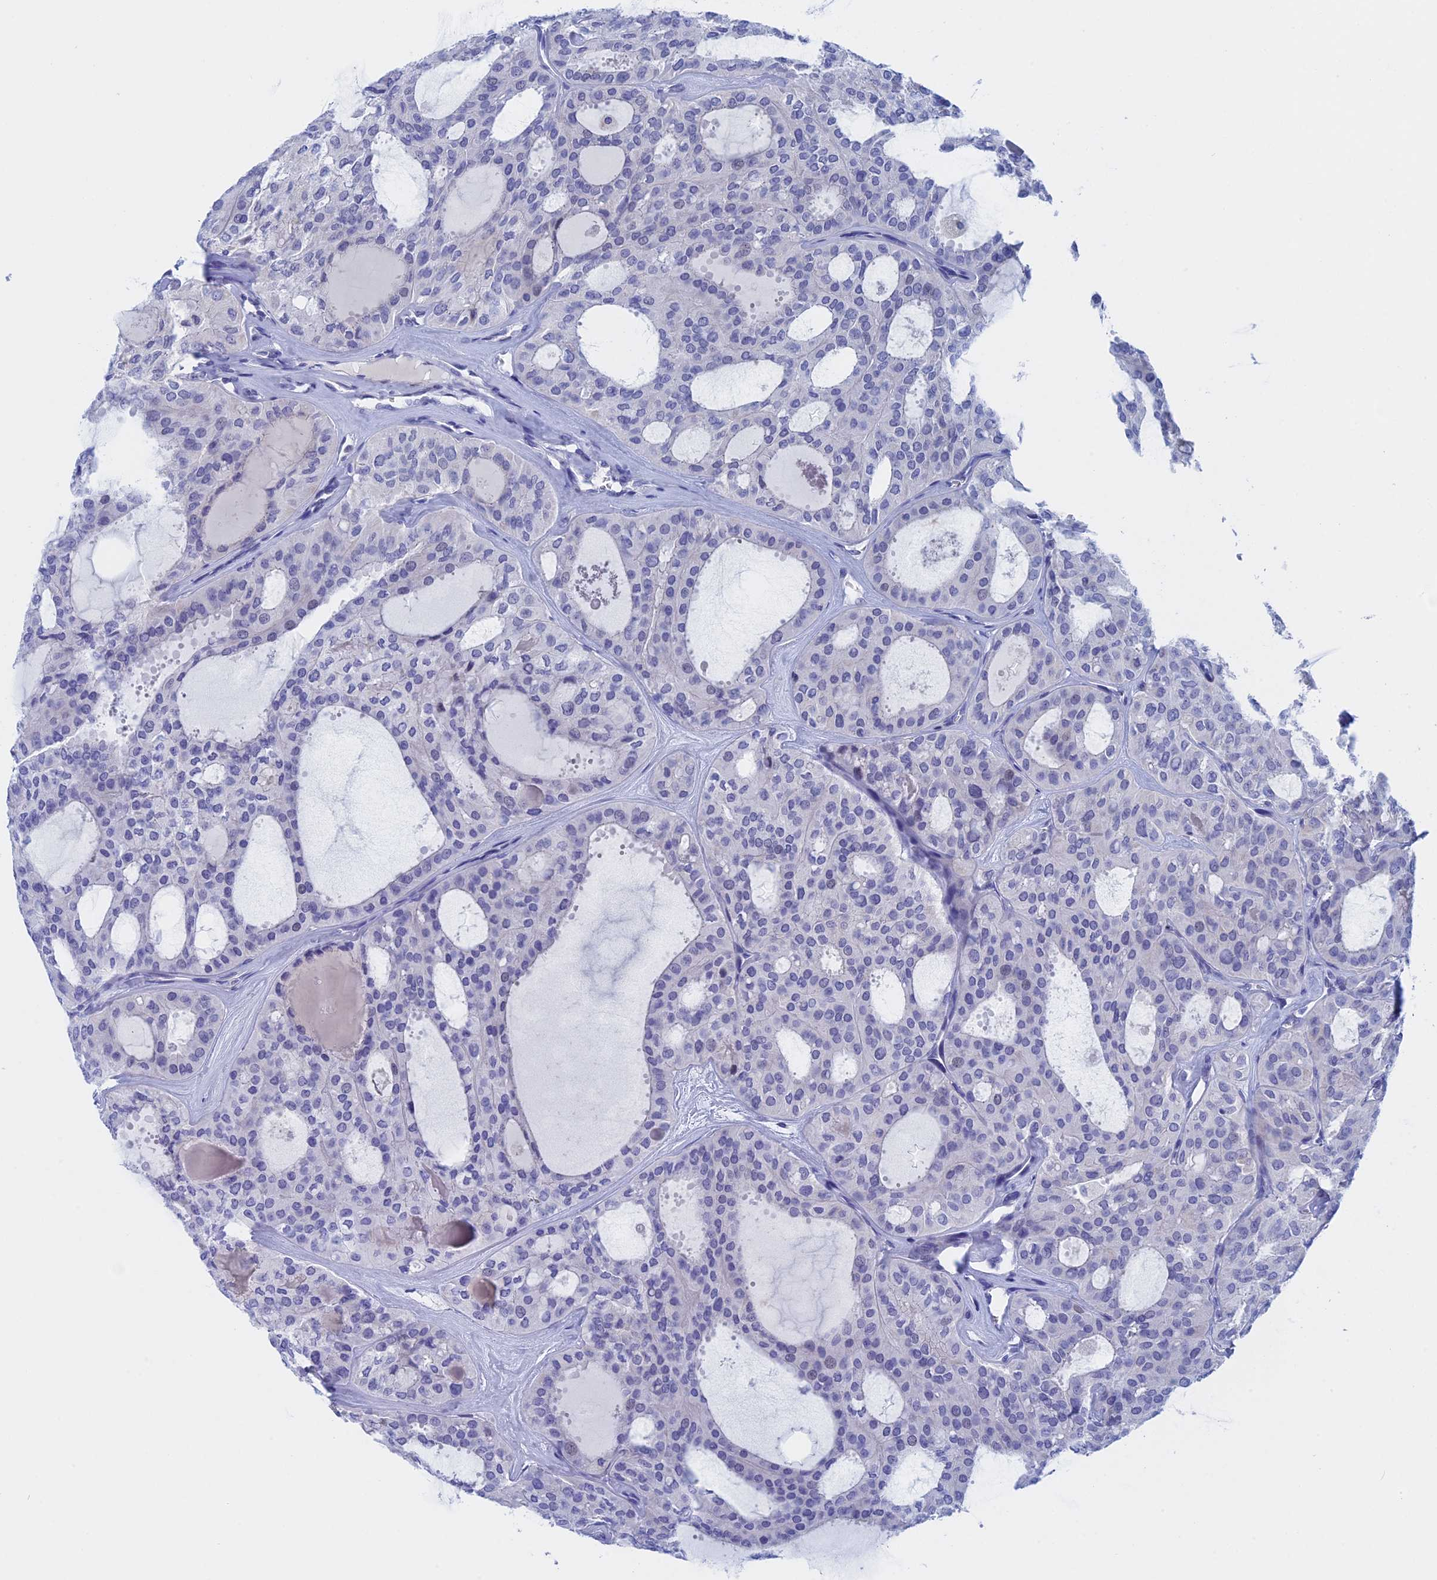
{"staining": {"intensity": "negative", "quantity": "none", "location": "none"}, "tissue": "thyroid cancer", "cell_type": "Tumor cells", "image_type": "cancer", "snomed": [{"axis": "morphology", "description": "Follicular adenoma carcinoma, NOS"}, {"axis": "topography", "description": "Thyroid gland"}], "caption": "A photomicrograph of human thyroid cancer (follicular adenoma carcinoma) is negative for staining in tumor cells.", "gene": "WDR83", "patient": {"sex": "male", "age": 75}}